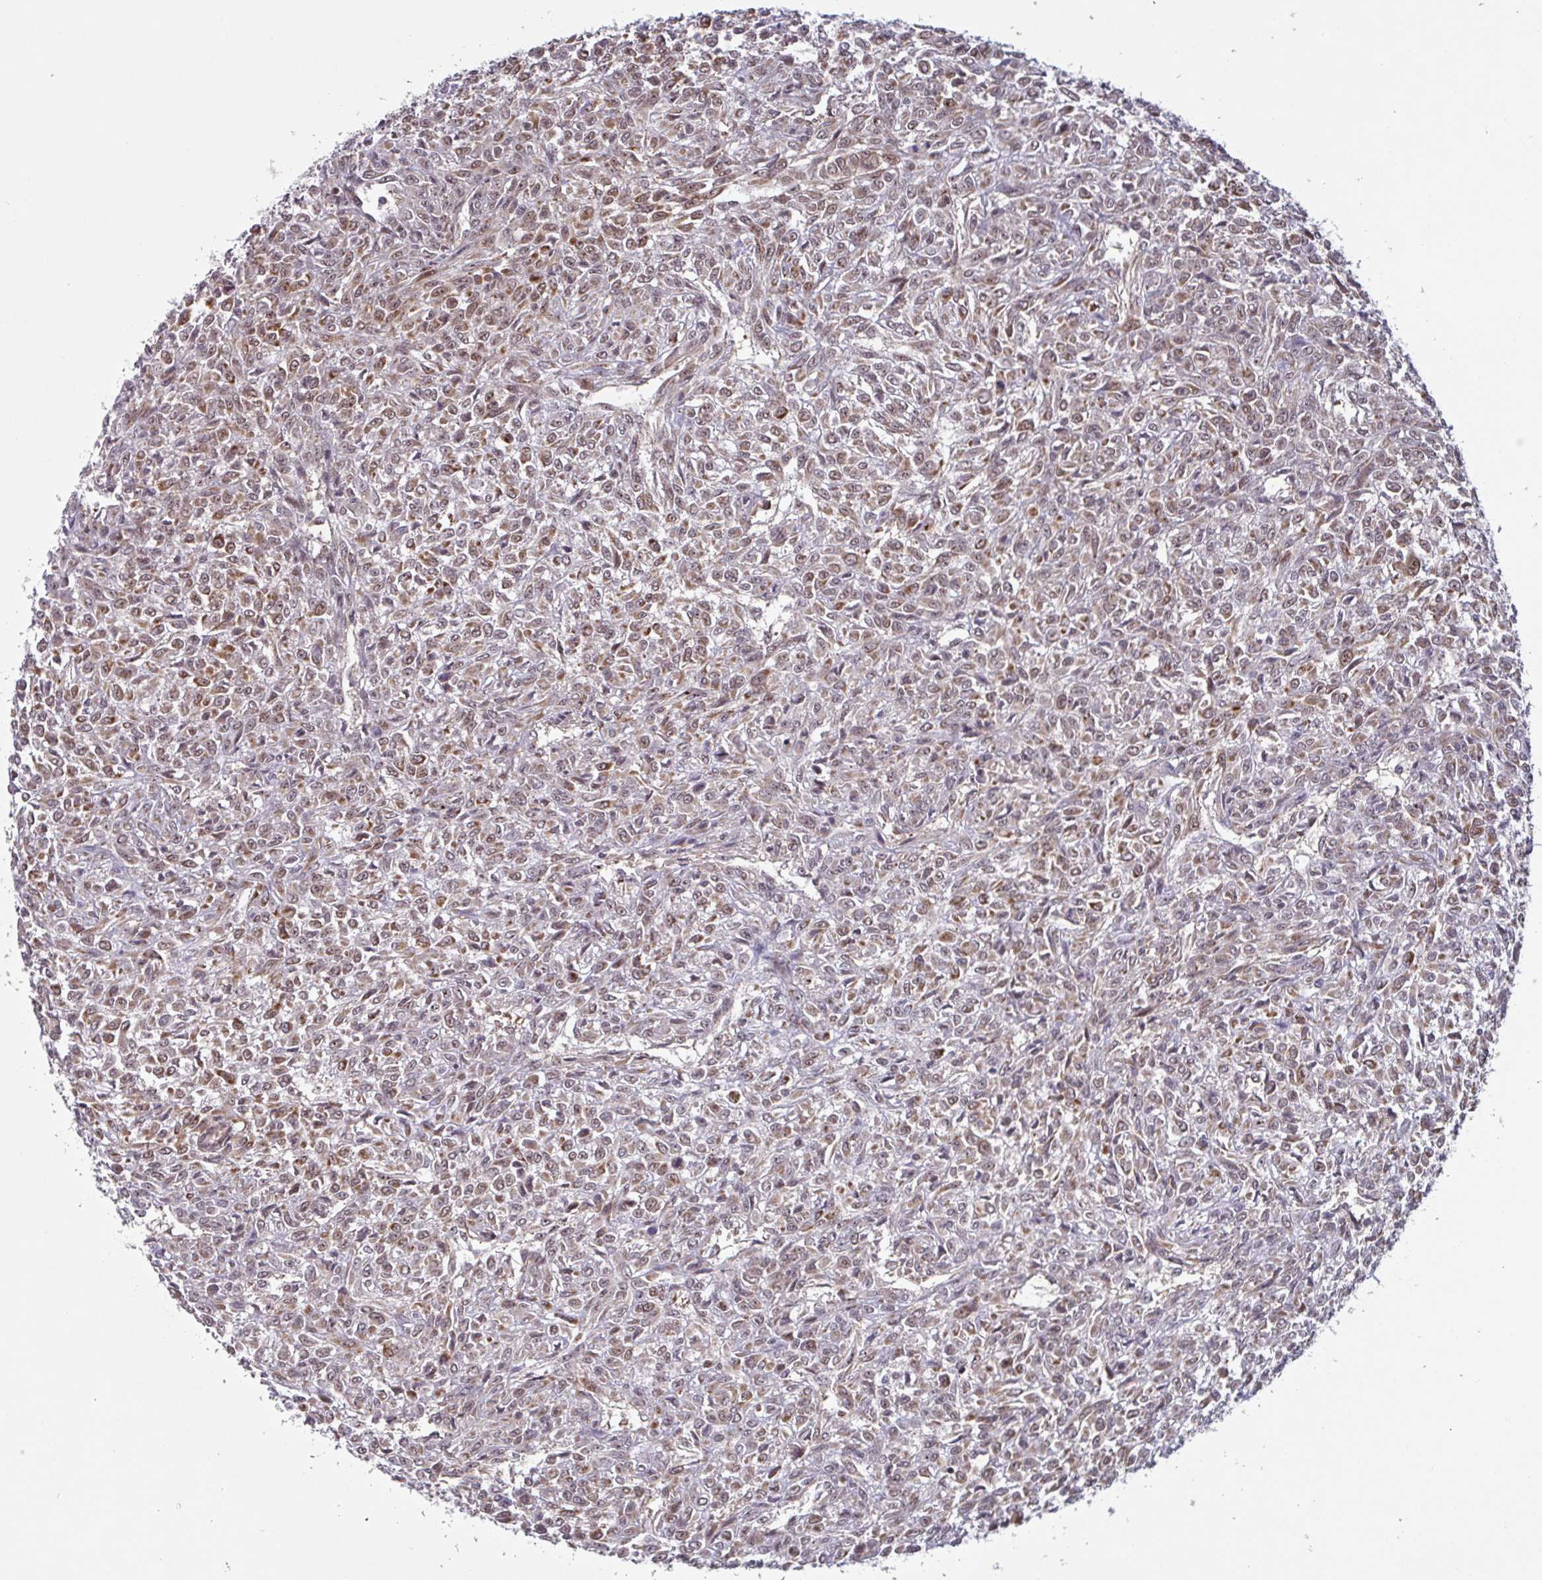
{"staining": {"intensity": "moderate", "quantity": ">75%", "location": "cytoplasmic/membranous"}, "tissue": "renal cancer", "cell_type": "Tumor cells", "image_type": "cancer", "snomed": [{"axis": "morphology", "description": "Adenocarcinoma, NOS"}, {"axis": "topography", "description": "Kidney"}], "caption": "The image exhibits a brown stain indicating the presence of a protein in the cytoplasmic/membranous of tumor cells in renal cancer (adenocarcinoma).", "gene": "NLRP13", "patient": {"sex": "male", "age": 58}}